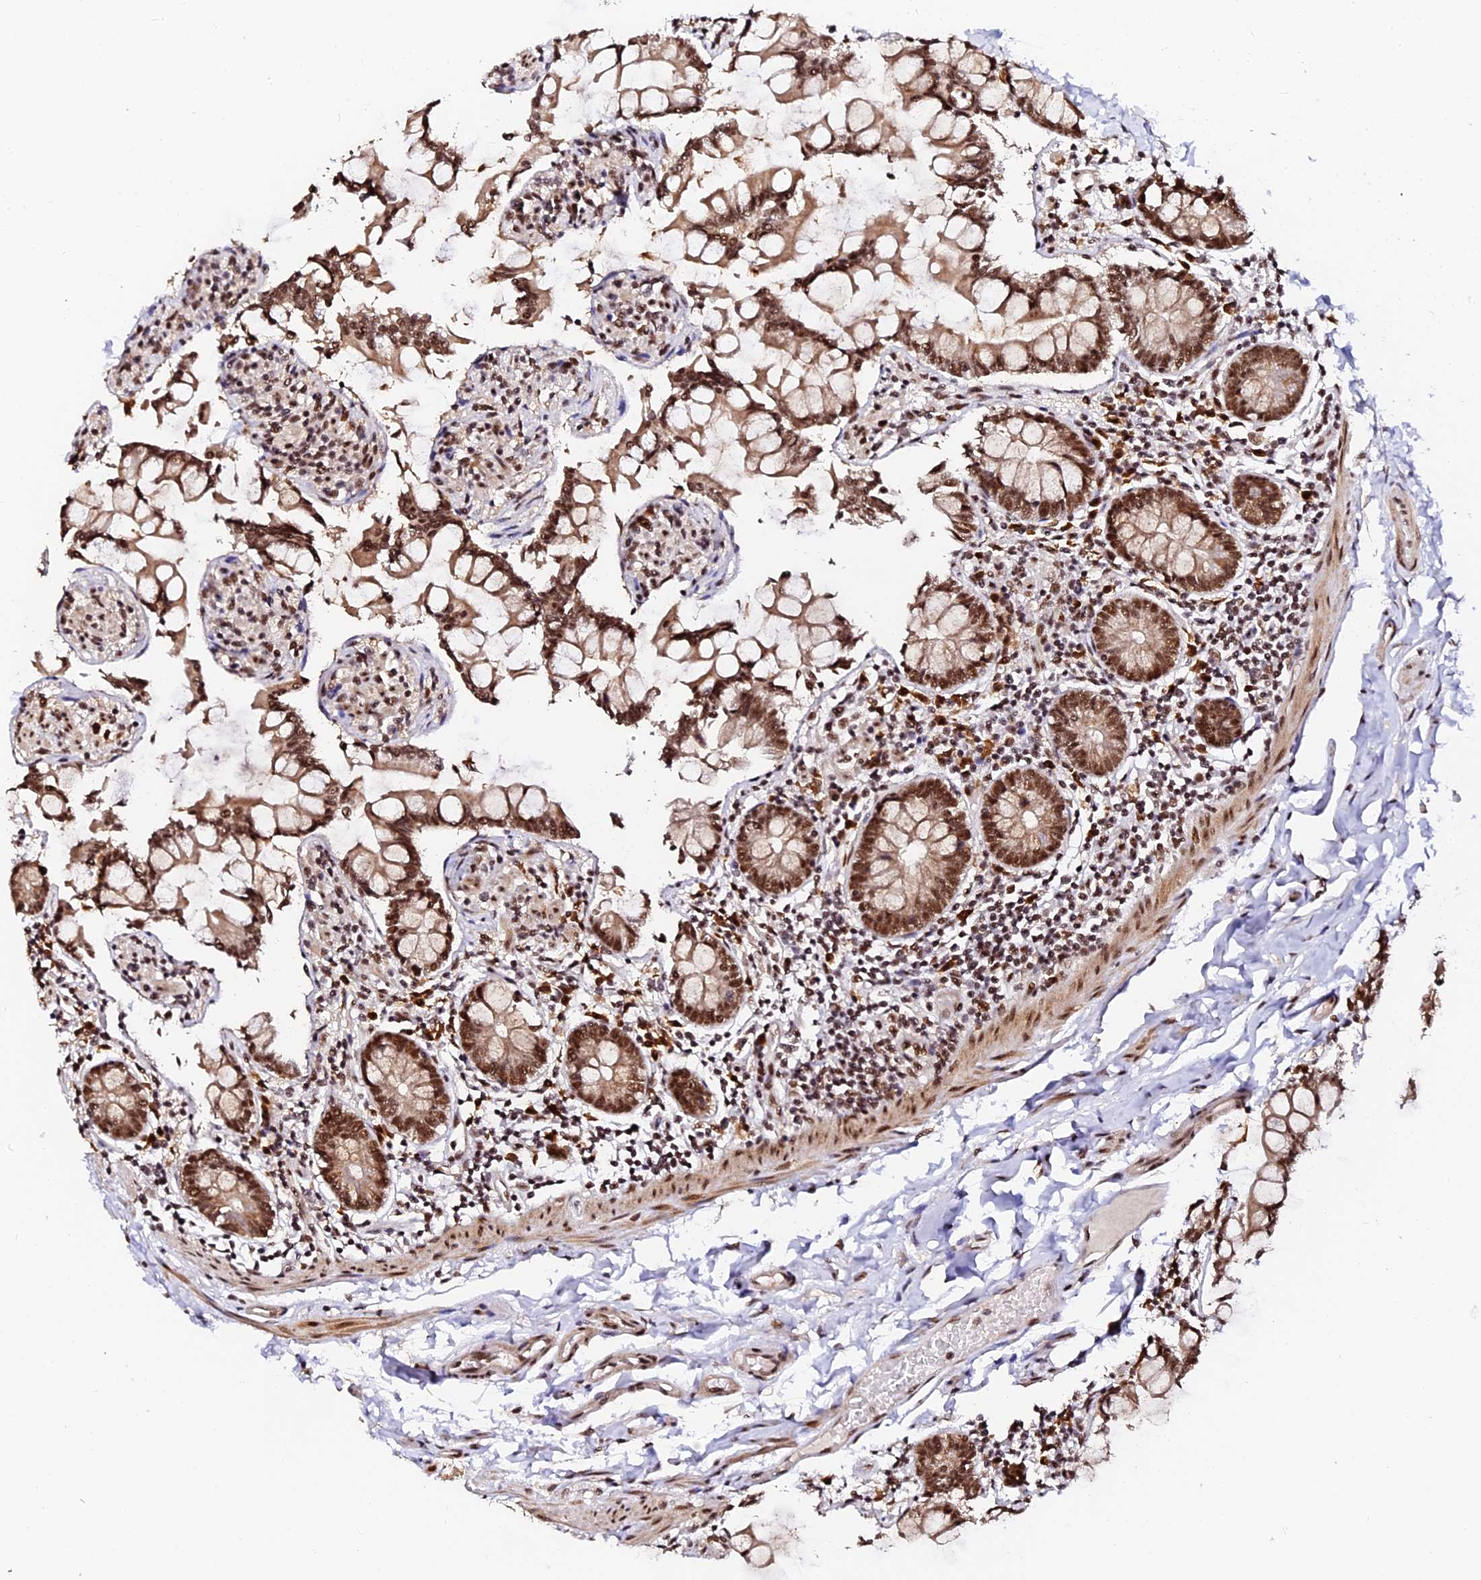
{"staining": {"intensity": "strong", "quantity": ">75%", "location": "cytoplasmic/membranous,nuclear"}, "tissue": "small intestine", "cell_type": "Glandular cells", "image_type": "normal", "snomed": [{"axis": "morphology", "description": "Normal tissue, NOS"}, {"axis": "topography", "description": "Small intestine"}], "caption": "Immunohistochemical staining of unremarkable human small intestine exhibits strong cytoplasmic/membranous,nuclear protein positivity in about >75% of glandular cells. Using DAB (3,3'-diaminobenzidine) (brown) and hematoxylin (blue) stains, captured at high magnification using brightfield microscopy.", "gene": "MCRS1", "patient": {"sex": "male", "age": 41}}